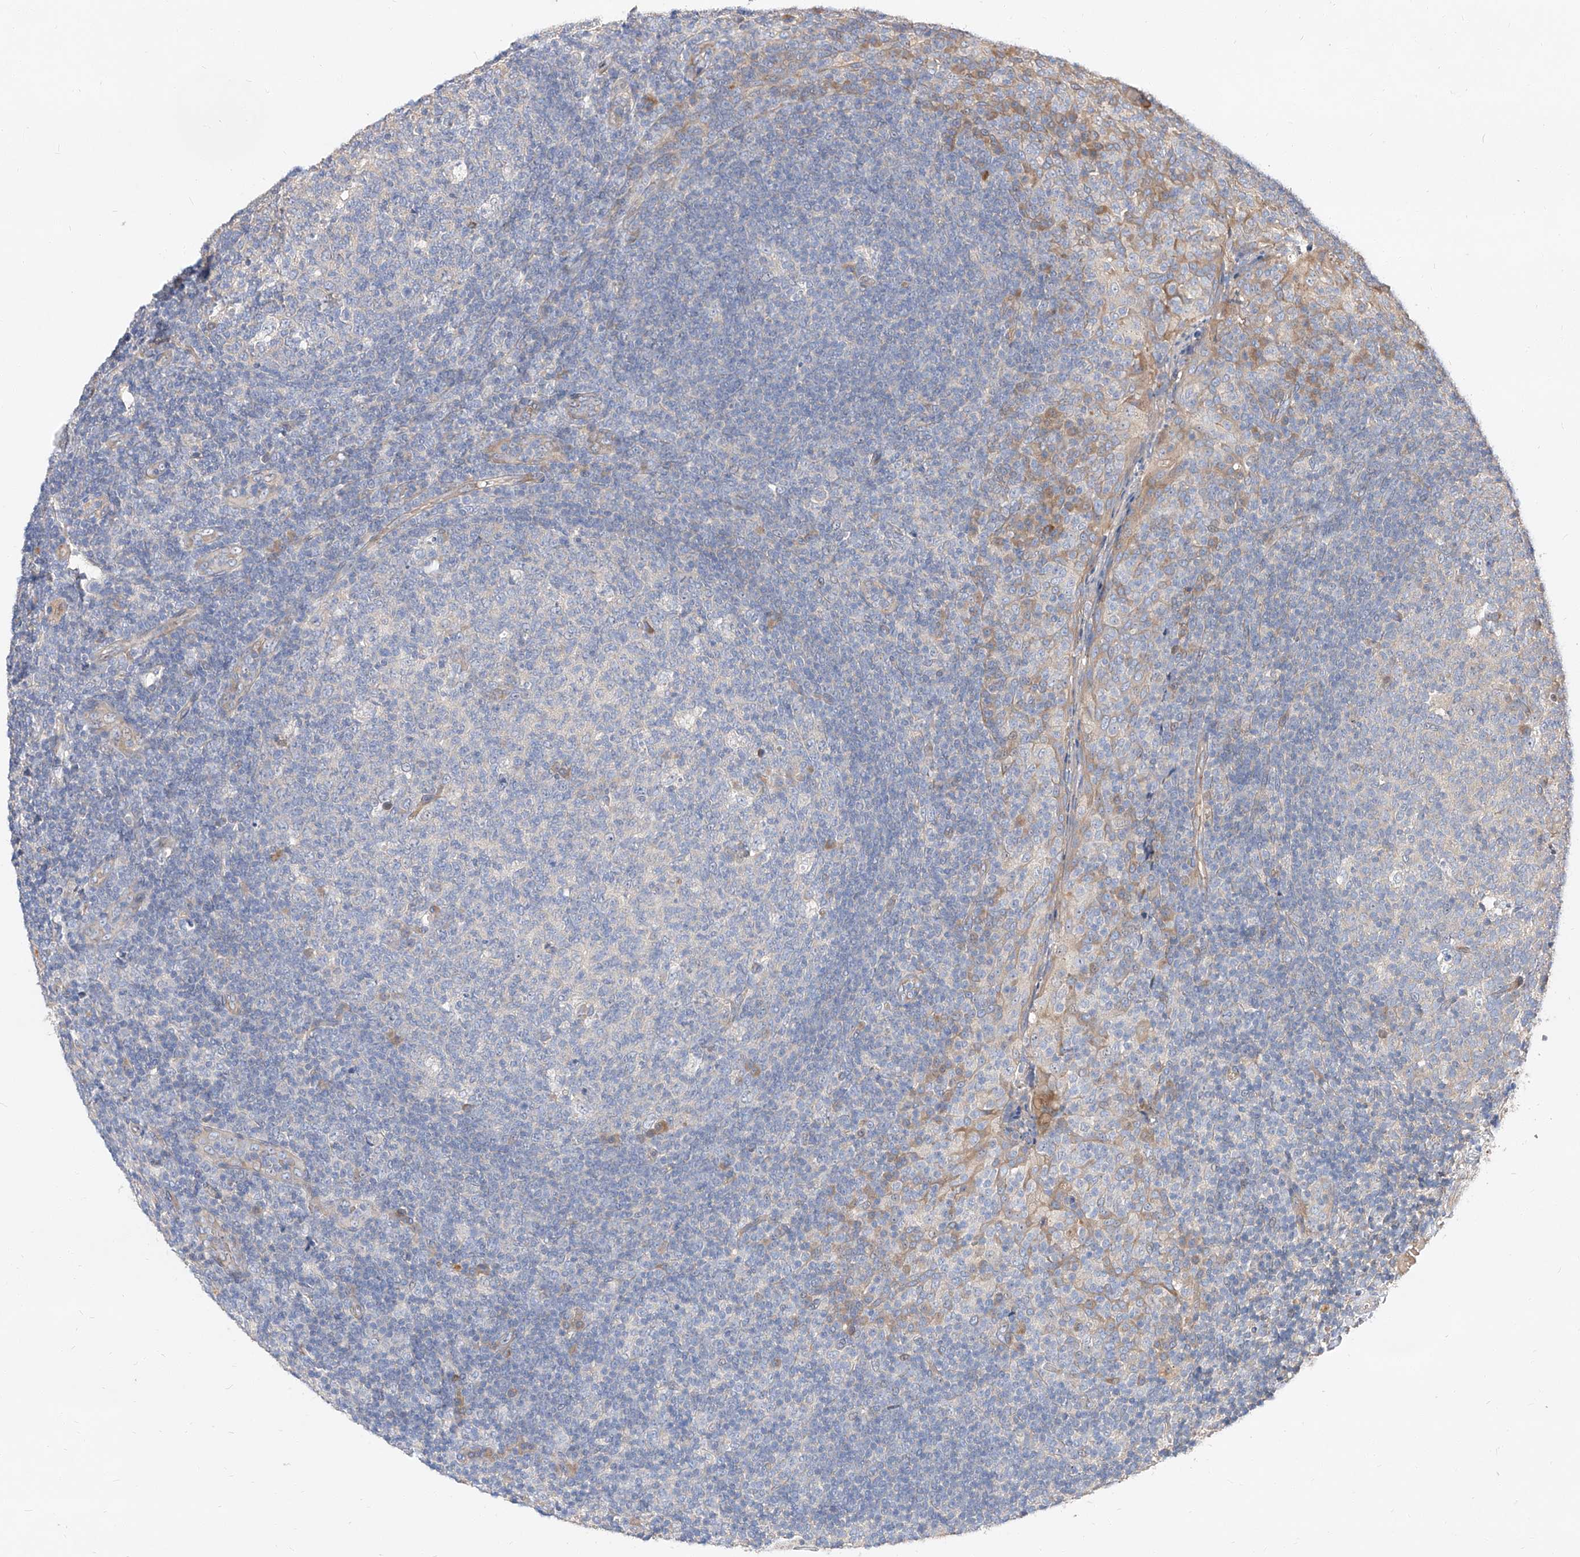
{"staining": {"intensity": "negative", "quantity": "none", "location": "none"}, "tissue": "tonsil", "cell_type": "Germinal center cells", "image_type": "normal", "snomed": [{"axis": "morphology", "description": "Normal tissue, NOS"}, {"axis": "topography", "description": "Tonsil"}], "caption": "The micrograph reveals no significant positivity in germinal center cells of tonsil. (DAB (3,3'-diaminobenzidine) immunohistochemistry (IHC) visualized using brightfield microscopy, high magnification).", "gene": "DIRAS3", "patient": {"sex": "female", "age": 19}}